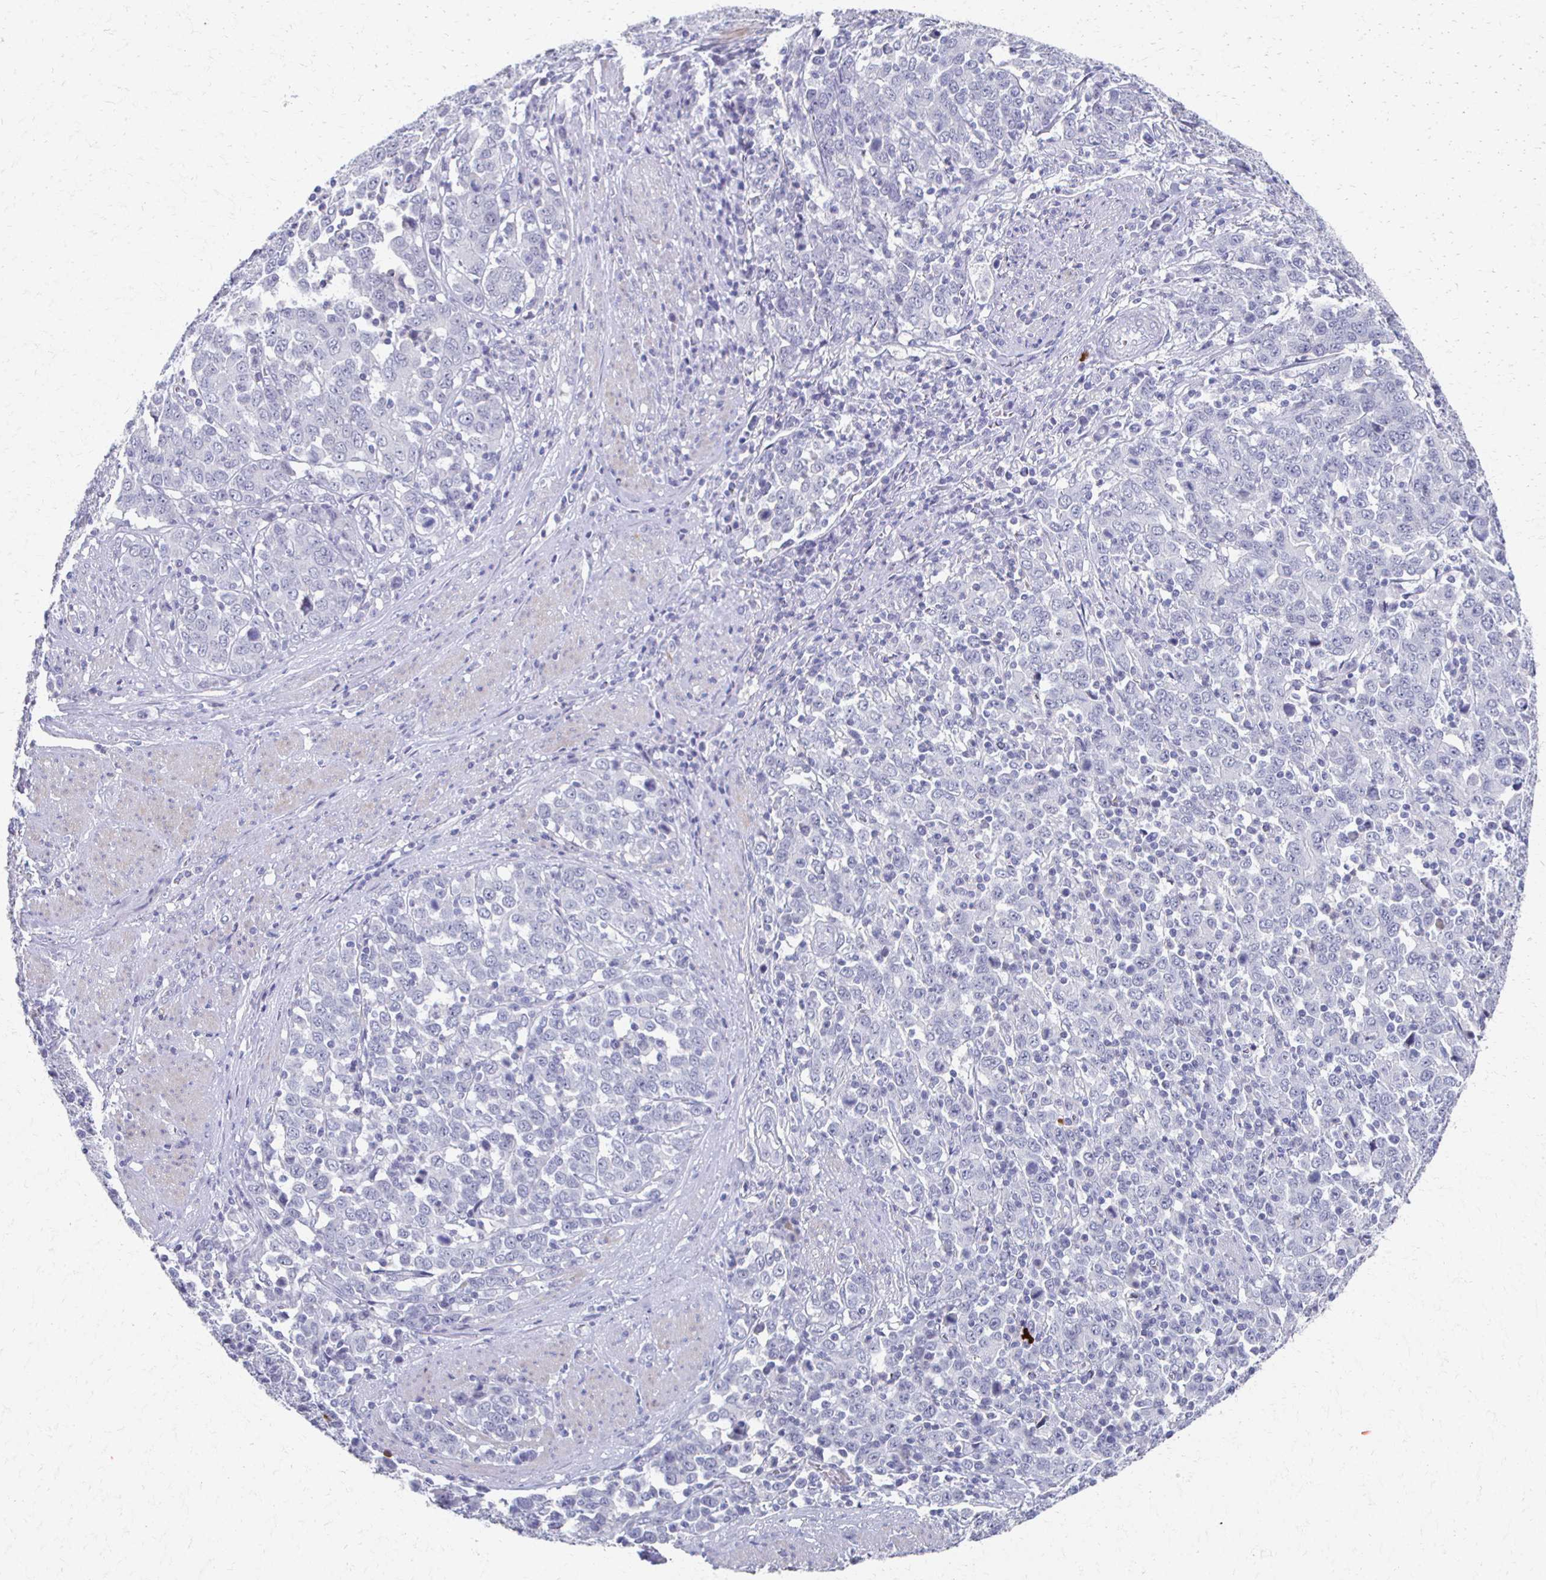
{"staining": {"intensity": "negative", "quantity": "none", "location": "none"}, "tissue": "stomach cancer", "cell_type": "Tumor cells", "image_type": "cancer", "snomed": [{"axis": "morphology", "description": "Adenocarcinoma, NOS"}, {"axis": "topography", "description": "Stomach, upper"}], "caption": "A photomicrograph of stomach cancer (adenocarcinoma) stained for a protein displays no brown staining in tumor cells.", "gene": "CXCR2", "patient": {"sex": "male", "age": 69}}